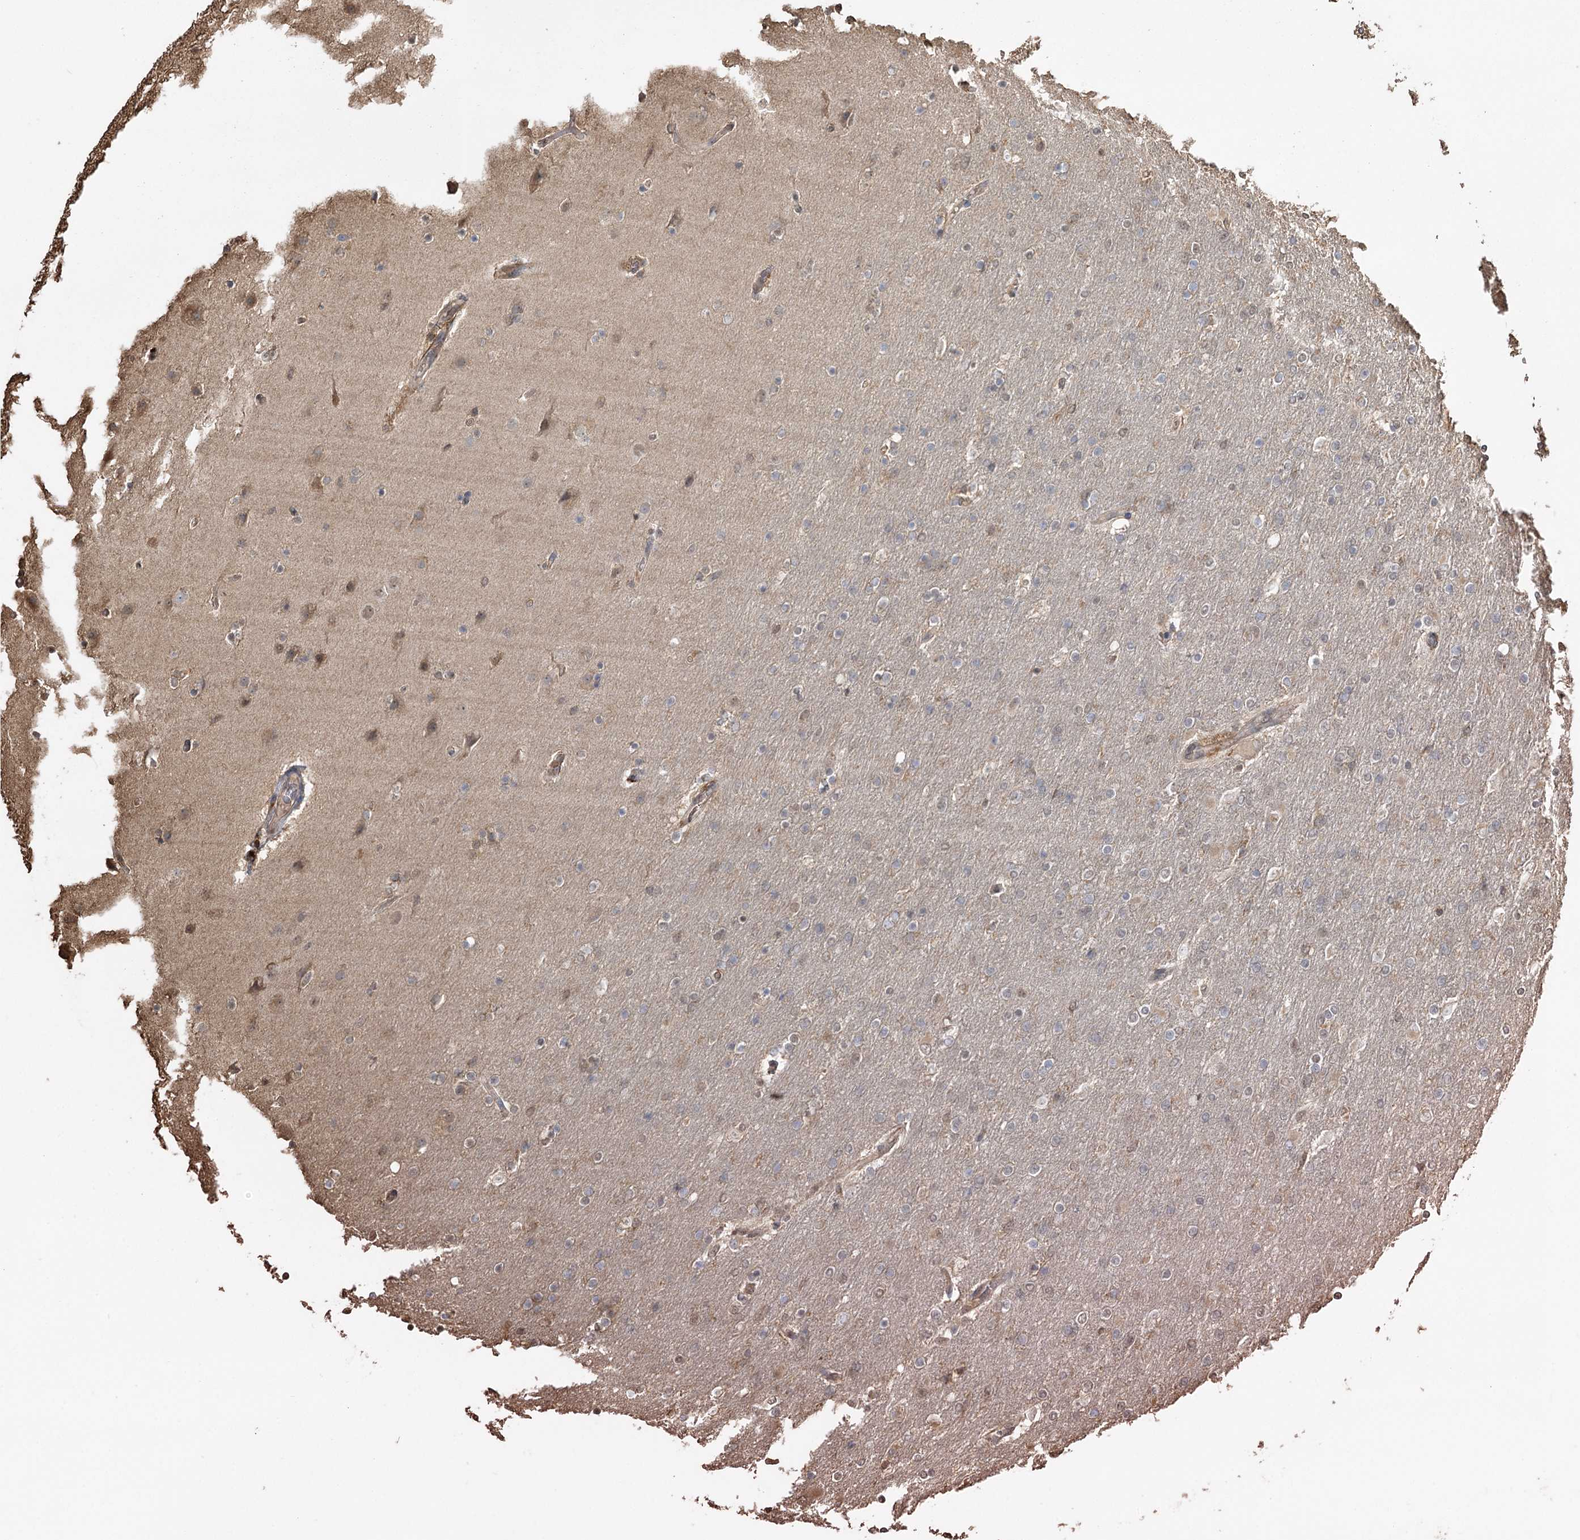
{"staining": {"intensity": "negative", "quantity": "none", "location": "none"}, "tissue": "glioma", "cell_type": "Tumor cells", "image_type": "cancer", "snomed": [{"axis": "morphology", "description": "Glioma, malignant, High grade"}, {"axis": "topography", "description": "Cerebral cortex"}], "caption": "An IHC histopathology image of glioma is shown. There is no staining in tumor cells of glioma.", "gene": "PLCH1", "patient": {"sex": "female", "age": 36}}